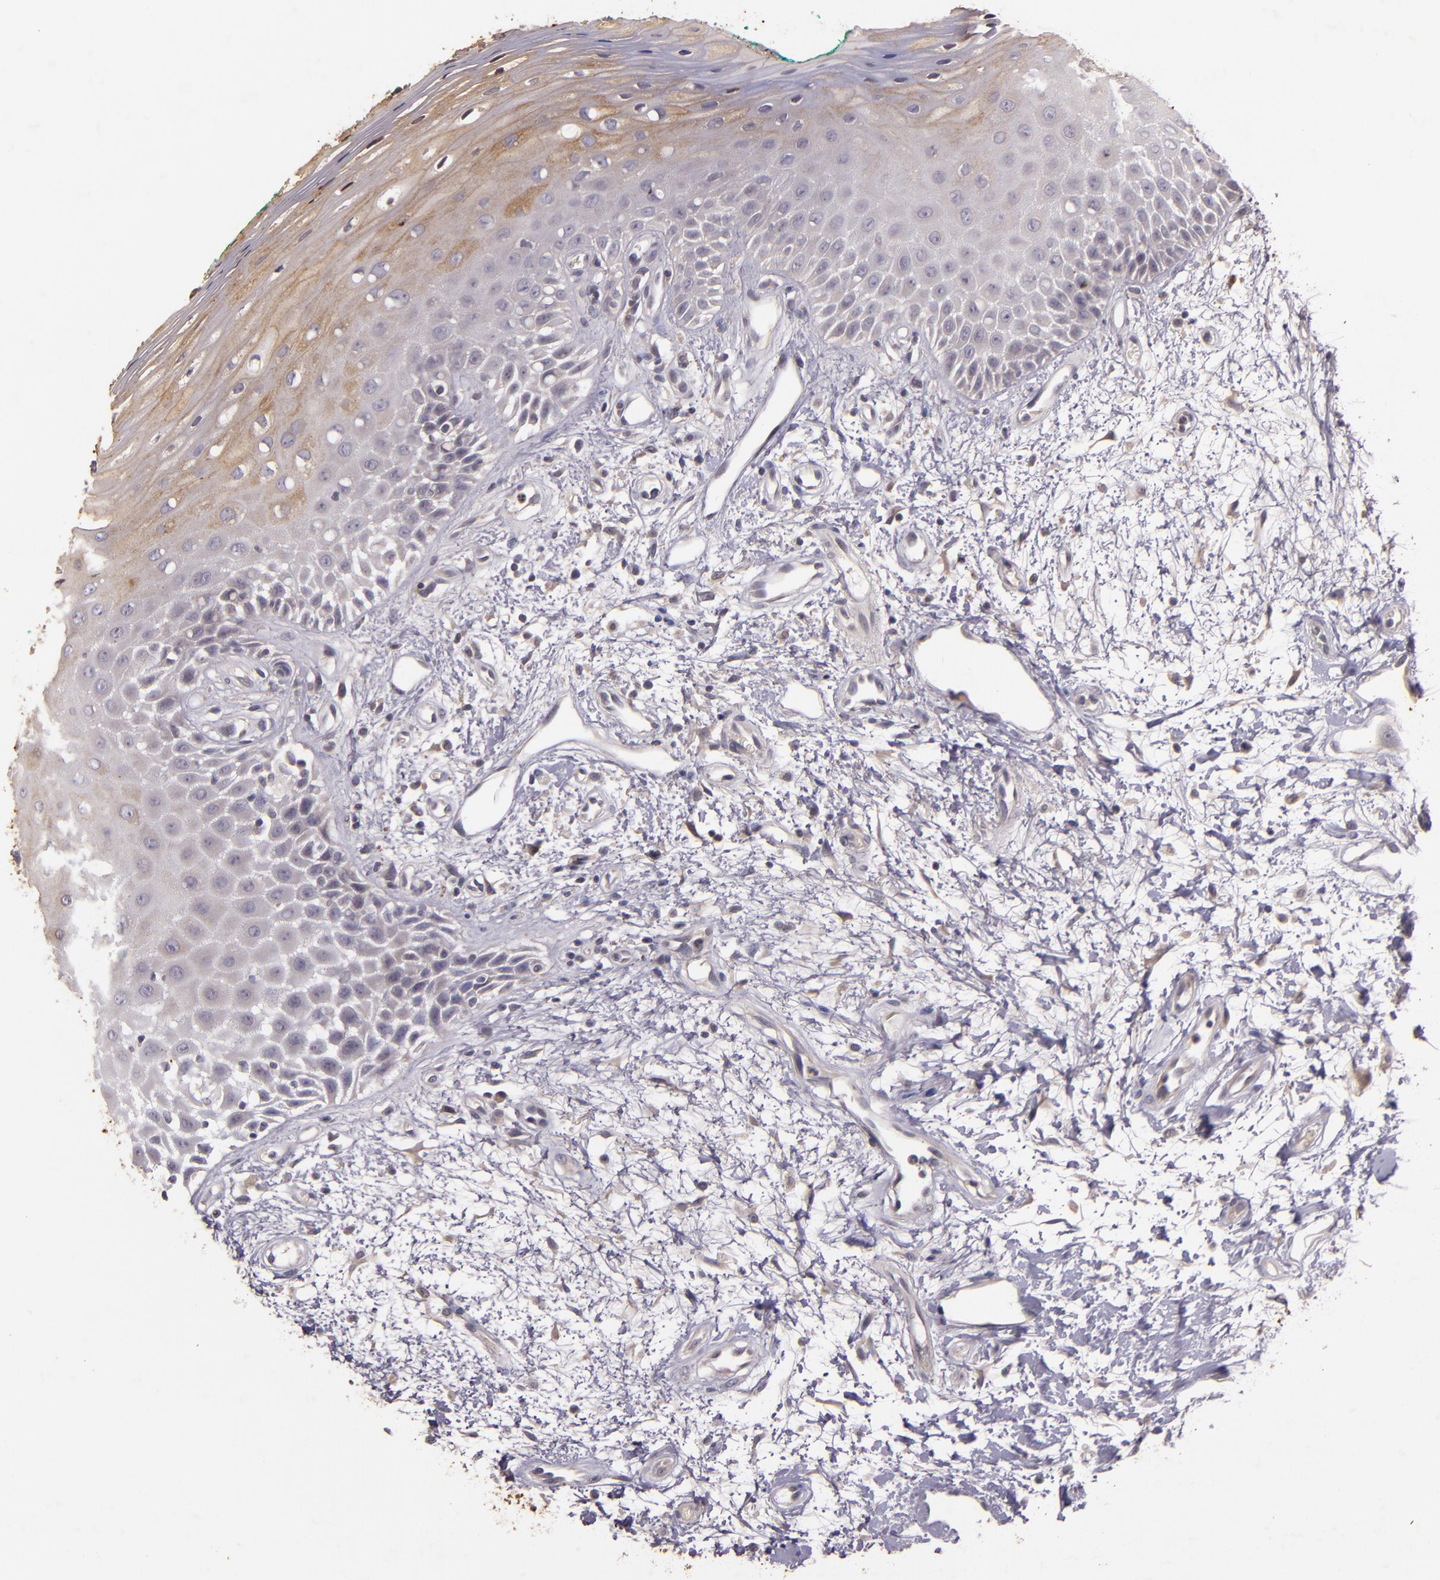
{"staining": {"intensity": "weak", "quantity": "<25%", "location": "cytoplasmic/membranous"}, "tissue": "oral mucosa", "cell_type": "Squamous epithelial cells", "image_type": "normal", "snomed": [{"axis": "morphology", "description": "Normal tissue, NOS"}, {"axis": "morphology", "description": "Squamous cell carcinoma, NOS"}, {"axis": "topography", "description": "Skeletal muscle"}, {"axis": "topography", "description": "Oral tissue"}, {"axis": "topography", "description": "Head-Neck"}], "caption": "Squamous epithelial cells show no significant positivity in benign oral mucosa. The staining was performed using DAB (3,3'-diaminobenzidine) to visualize the protein expression in brown, while the nuclei were stained in blue with hematoxylin (Magnification: 20x).", "gene": "TFF1", "patient": {"sex": "female", "age": 84}}